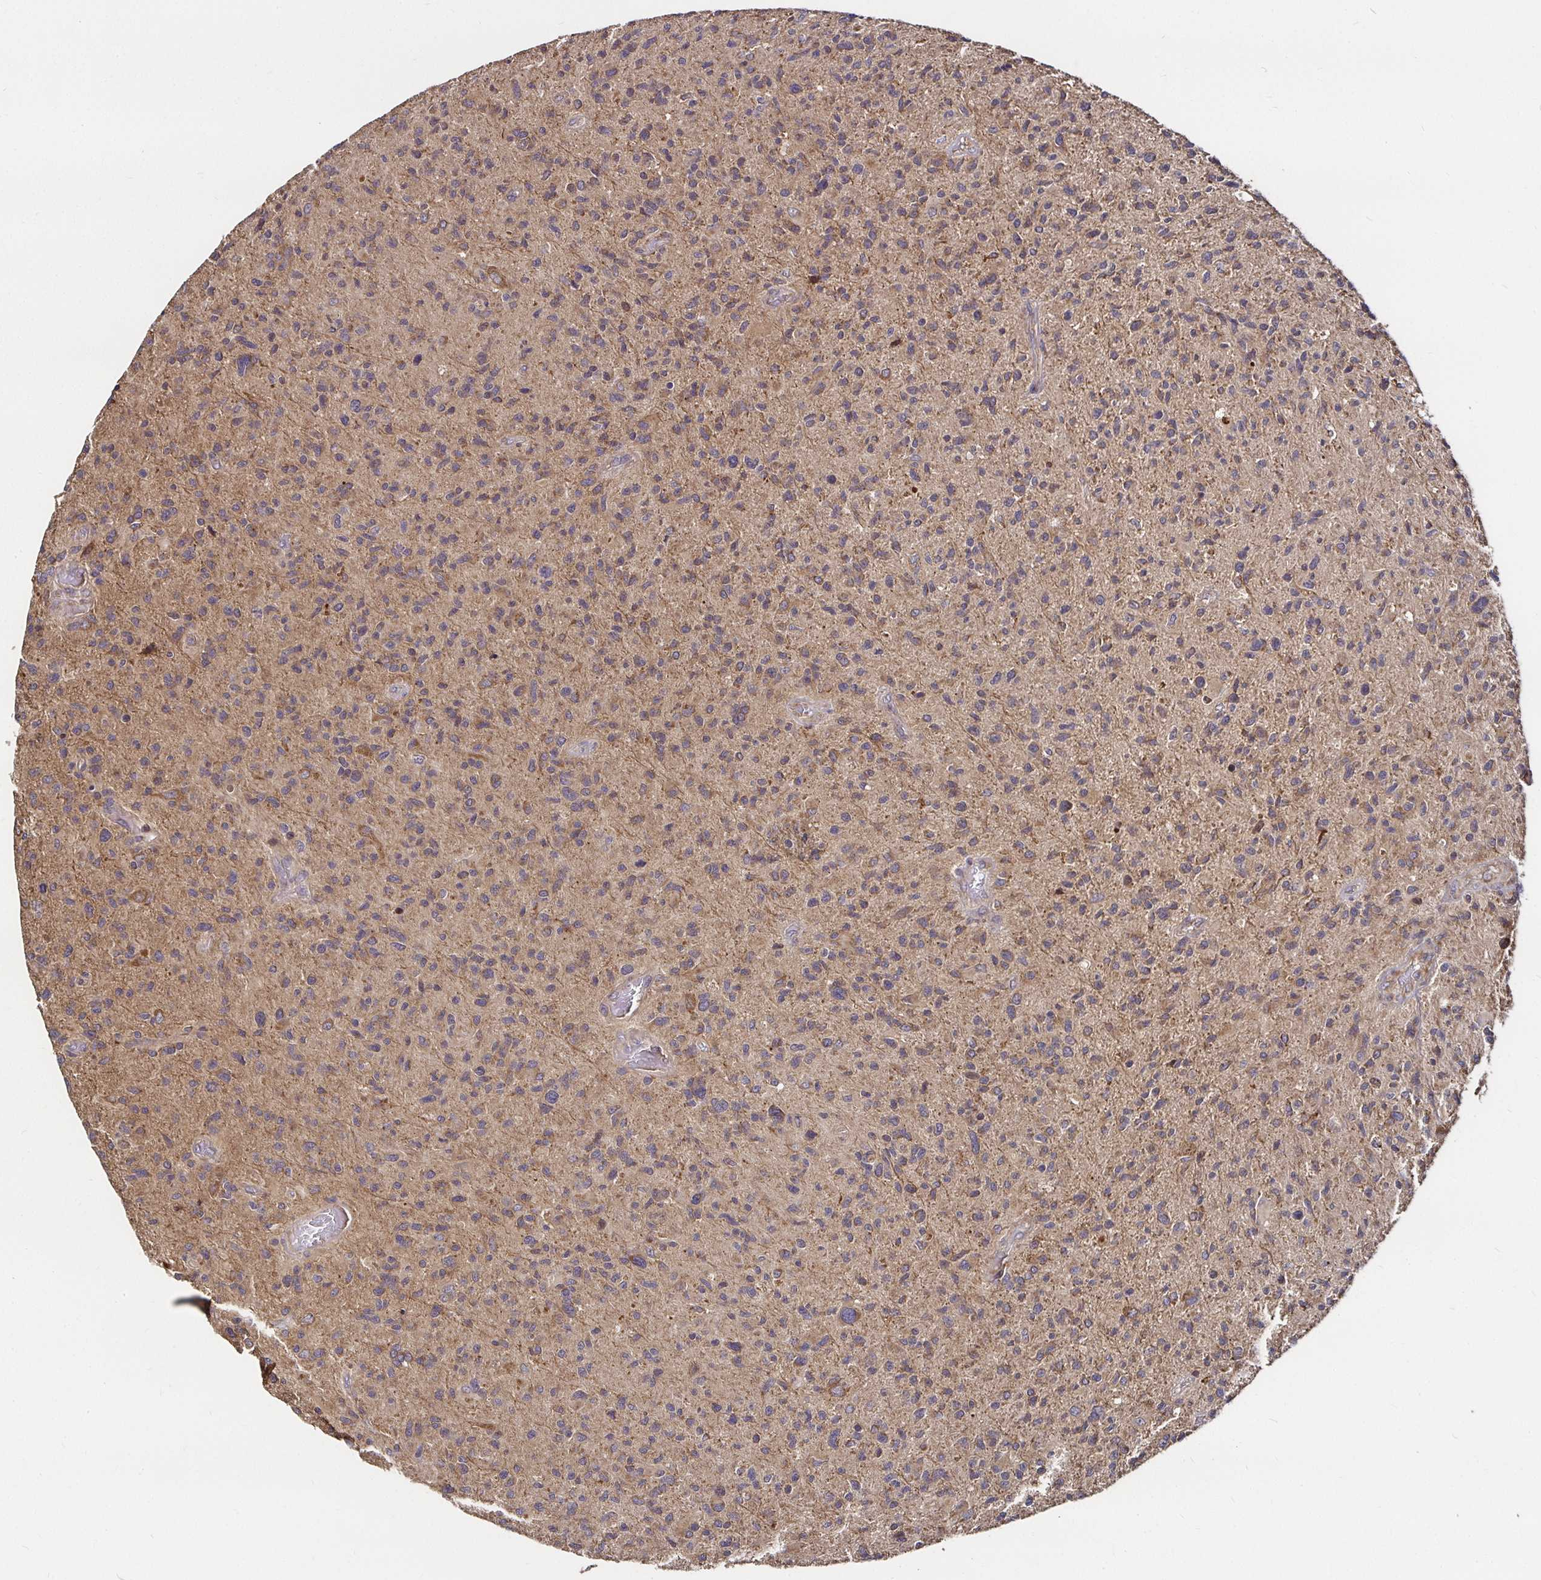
{"staining": {"intensity": "weak", "quantity": "25%-75%", "location": "cytoplasmic/membranous"}, "tissue": "glioma", "cell_type": "Tumor cells", "image_type": "cancer", "snomed": [{"axis": "morphology", "description": "Glioma, malignant, High grade"}, {"axis": "topography", "description": "Brain"}], "caption": "A brown stain highlights weak cytoplasmic/membranous staining of a protein in human glioma tumor cells. Immunohistochemistry (ihc) stains the protein of interest in brown and the nuclei are stained blue.", "gene": "MLST8", "patient": {"sex": "female", "age": 70}}